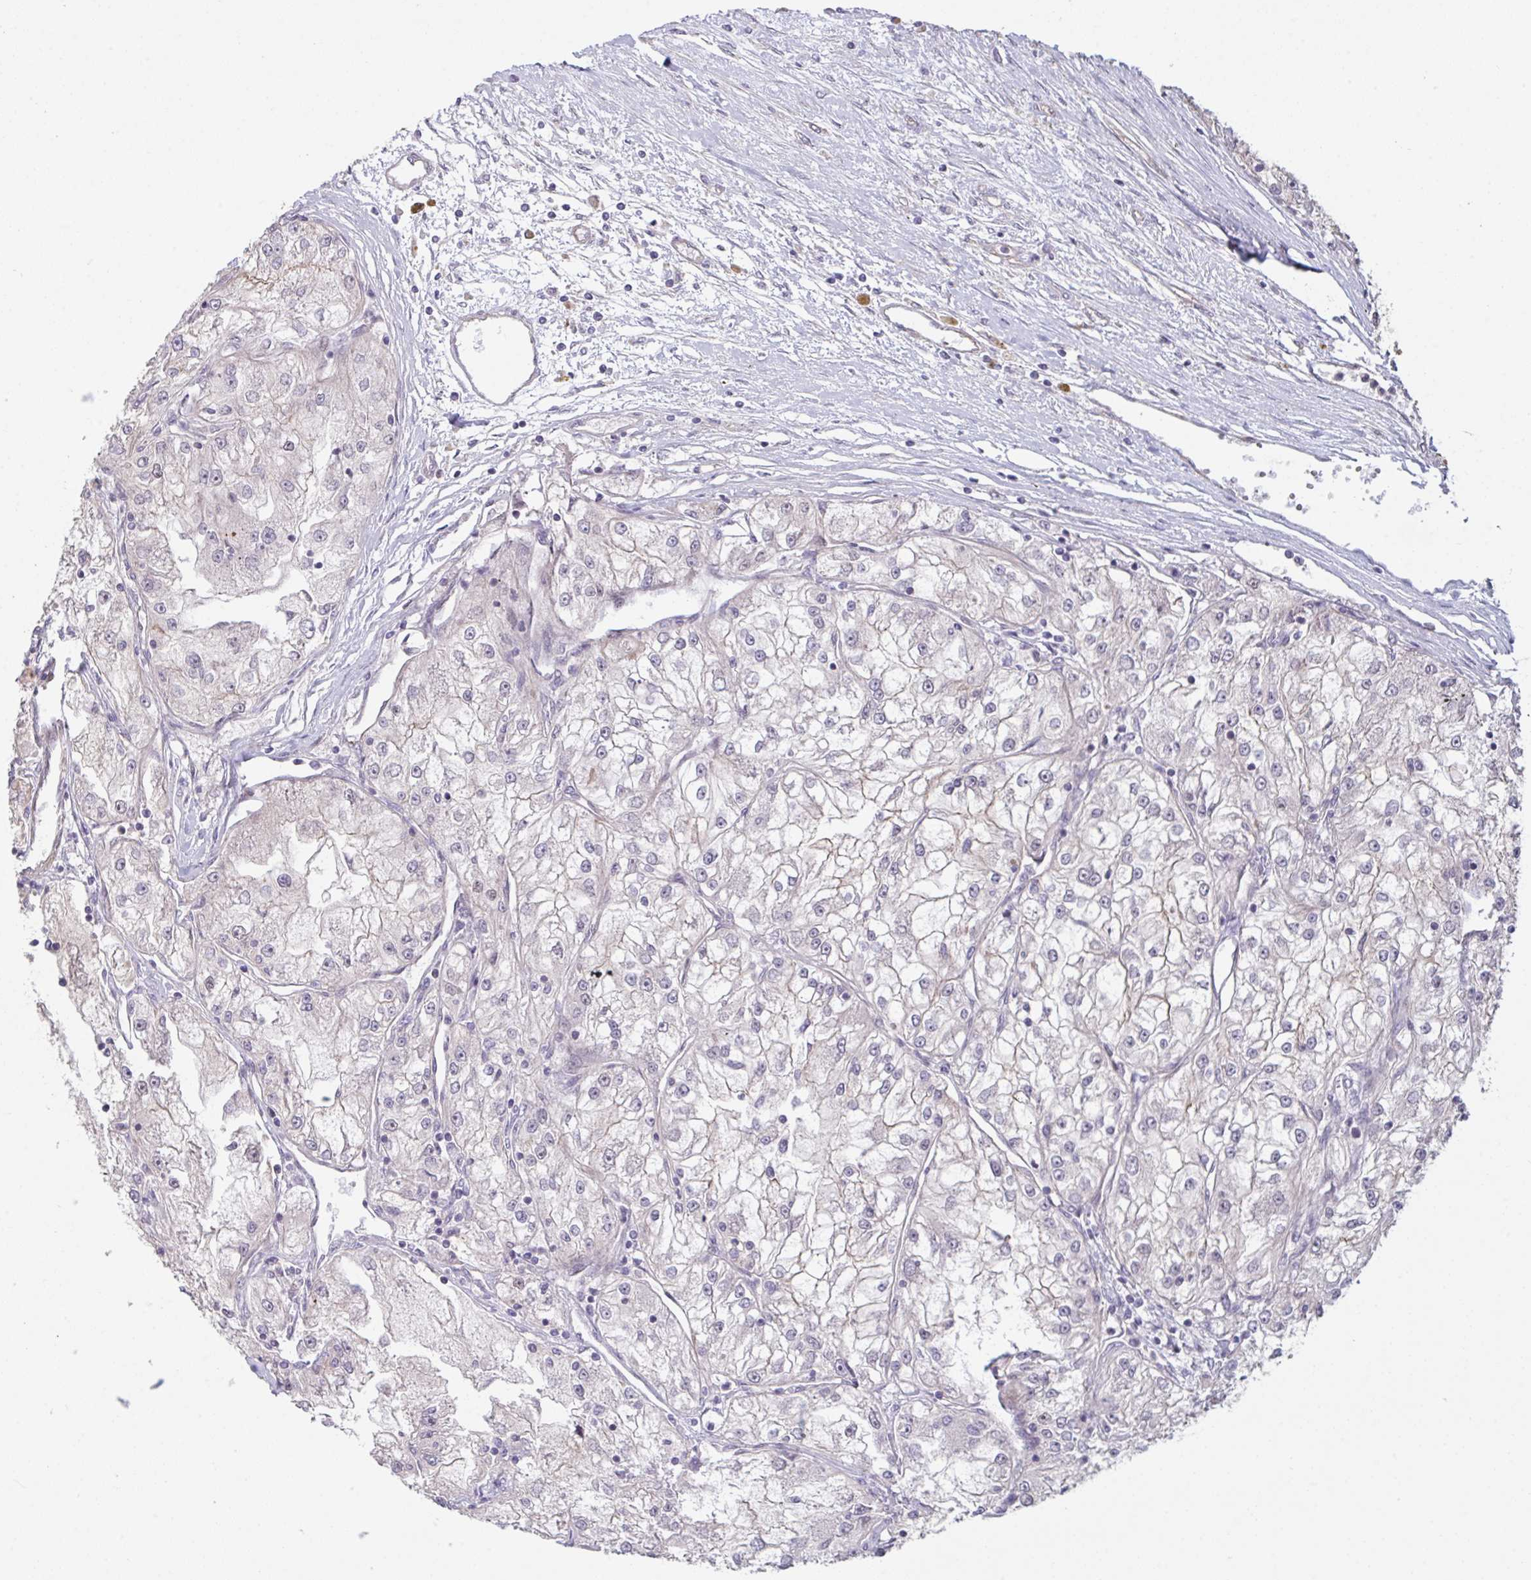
{"staining": {"intensity": "negative", "quantity": "none", "location": "none"}, "tissue": "renal cancer", "cell_type": "Tumor cells", "image_type": "cancer", "snomed": [{"axis": "morphology", "description": "Adenocarcinoma, NOS"}, {"axis": "topography", "description": "Kidney"}], "caption": "Immunohistochemistry (IHC) photomicrograph of neoplastic tissue: adenocarcinoma (renal) stained with DAB shows no significant protein positivity in tumor cells. The staining was performed using DAB to visualize the protein expression in brown, while the nuclei were stained in blue with hematoxylin (Magnification: 20x).", "gene": "IPO5", "patient": {"sex": "female", "age": 72}}